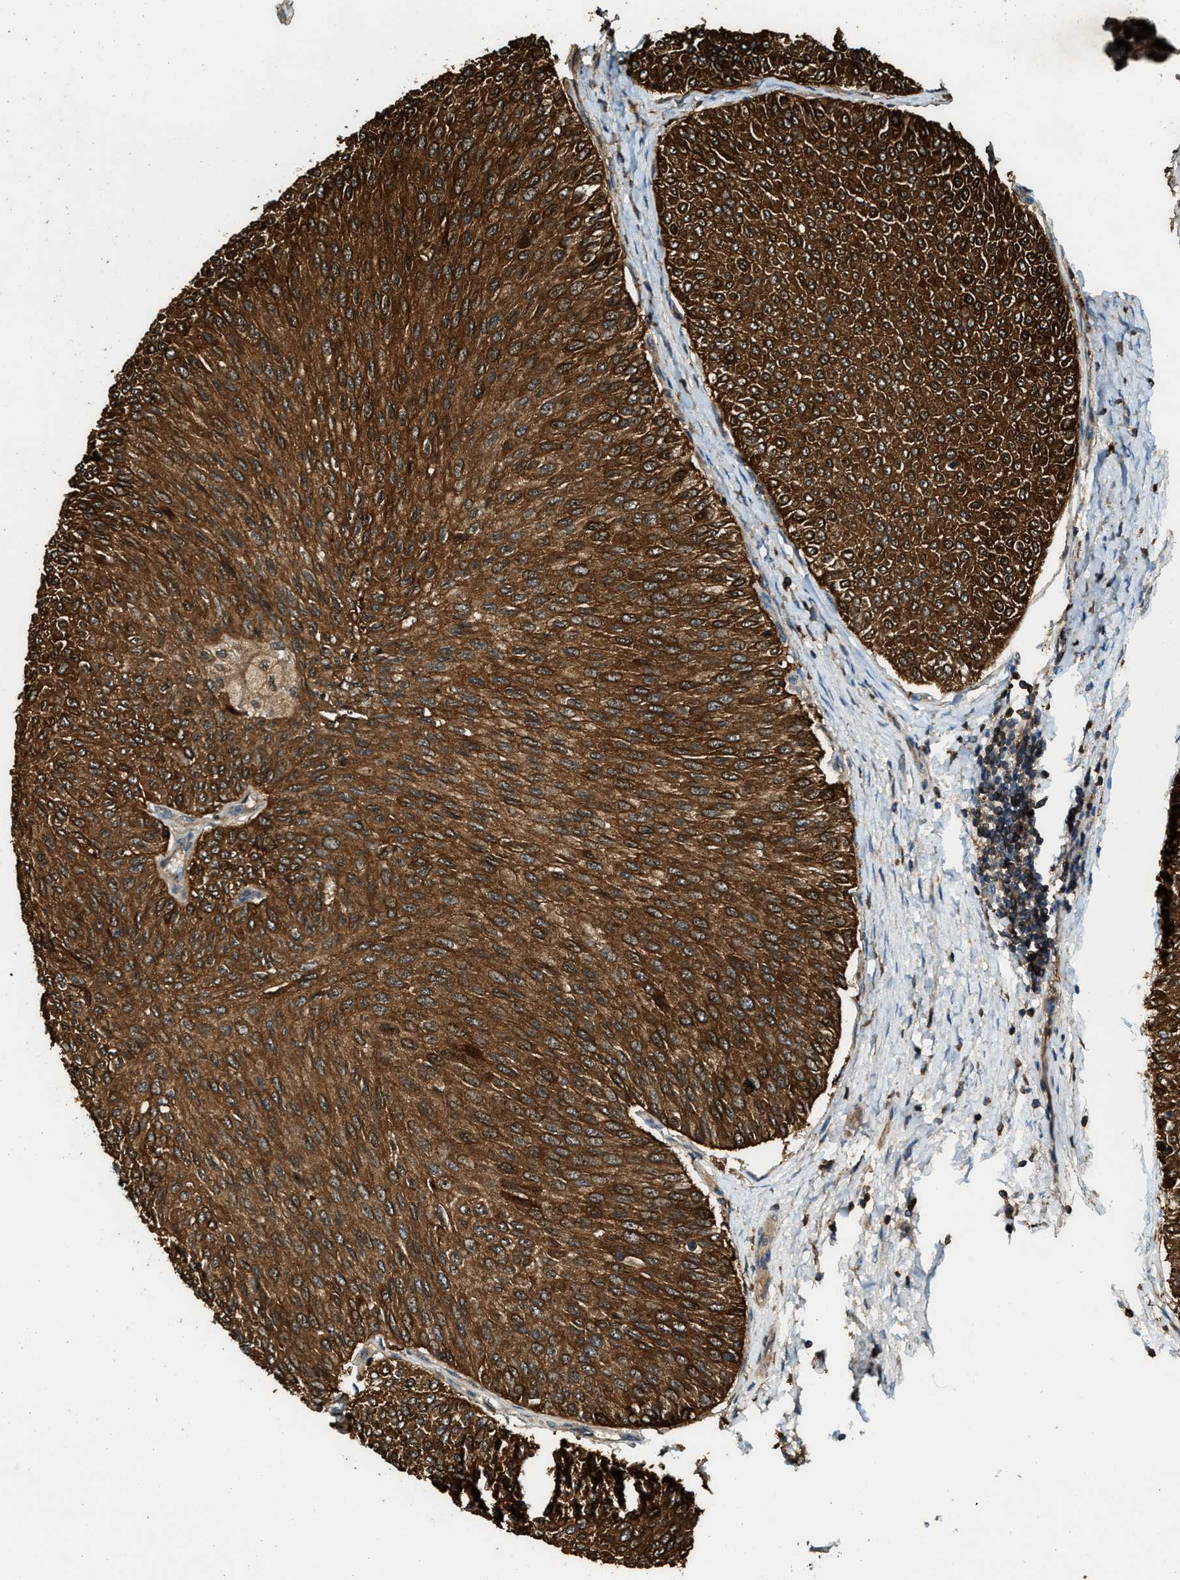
{"staining": {"intensity": "strong", "quantity": ">75%", "location": "cytoplasmic/membranous"}, "tissue": "urothelial cancer", "cell_type": "Tumor cells", "image_type": "cancer", "snomed": [{"axis": "morphology", "description": "Urothelial carcinoma, Low grade"}, {"axis": "topography", "description": "Urinary bladder"}], "caption": "The histopathology image shows immunohistochemical staining of urothelial carcinoma (low-grade). There is strong cytoplasmic/membranous positivity is seen in about >75% of tumor cells.", "gene": "SERPINB5", "patient": {"sex": "male", "age": 78}}